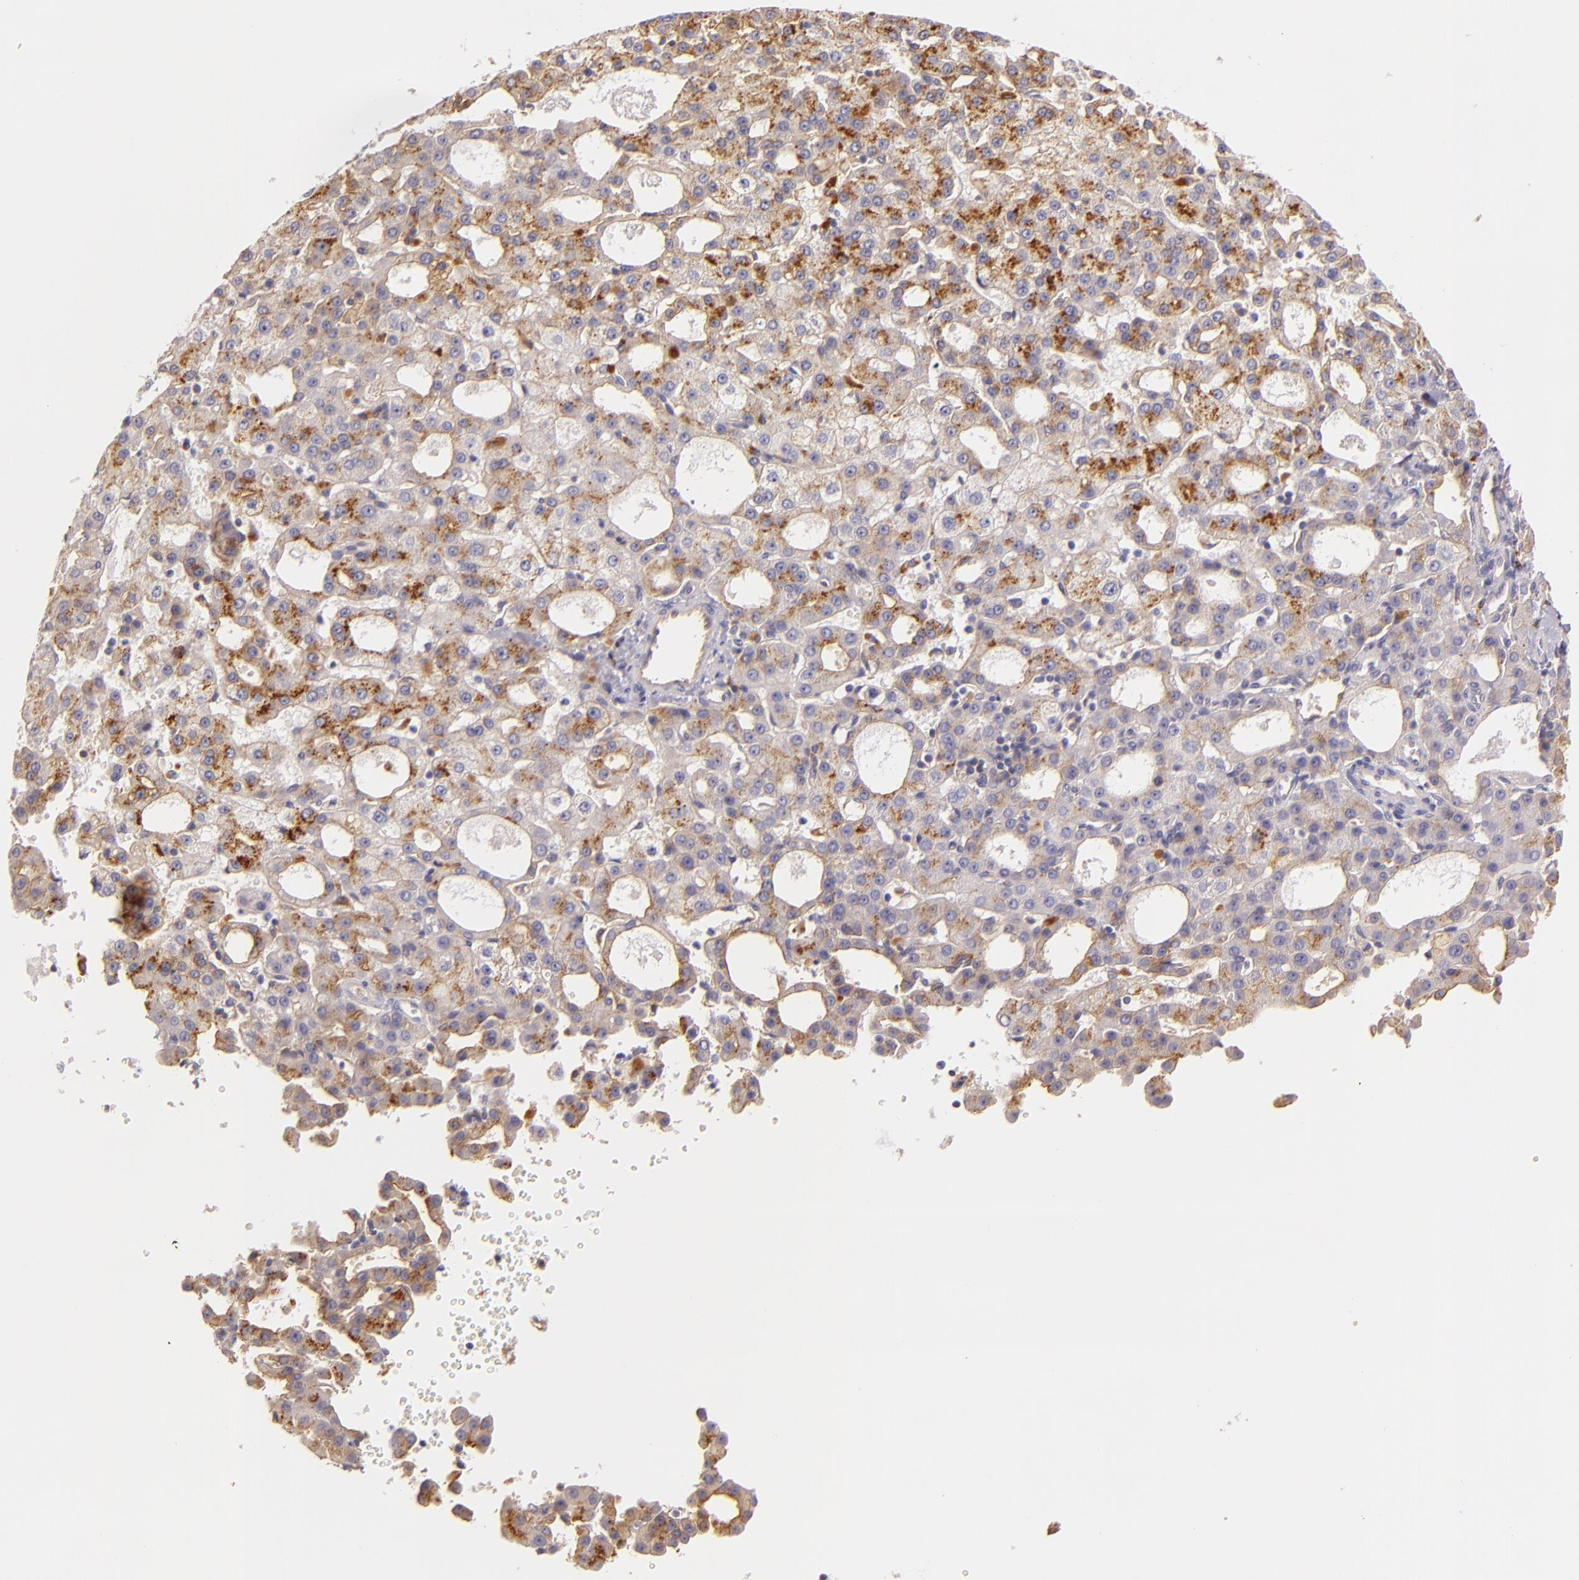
{"staining": {"intensity": "moderate", "quantity": "25%-75%", "location": "cytoplasmic/membranous"}, "tissue": "liver cancer", "cell_type": "Tumor cells", "image_type": "cancer", "snomed": [{"axis": "morphology", "description": "Carcinoma, Hepatocellular, NOS"}, {"axis": "topography", "description": "Liver"}], "caption": "Liver cancer was stained to show a protein in brown. There is medium levels of moderate cytoplasmic/membranous staining in about 25%-75% of tumor cells.", "gene": "CTSF", "patient": {"sex": "male", "age": 47}}